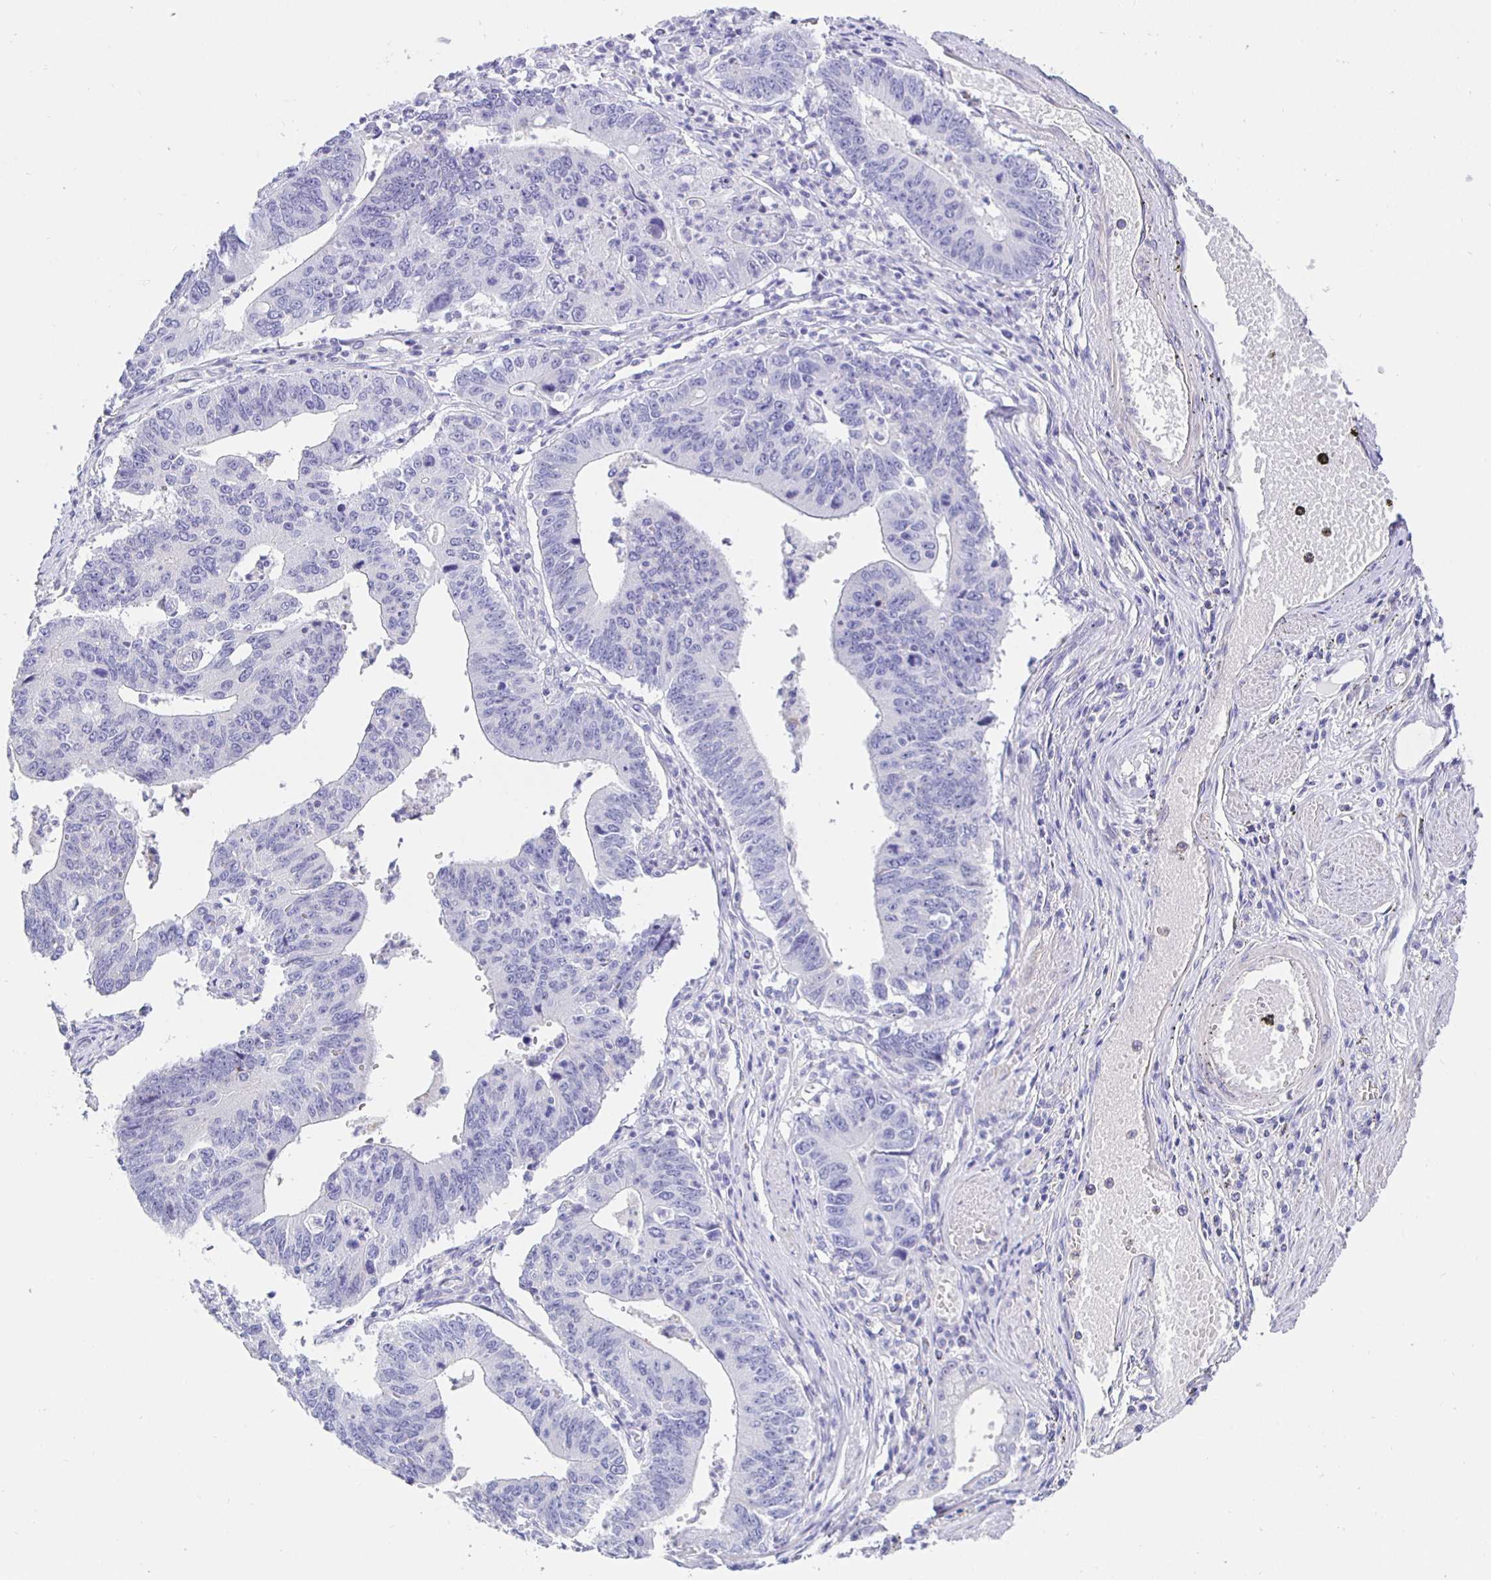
{"staining": {"intensity": "negative", "quantity": "none", "location": "none"}, "tissue": "stomach cancer", "cell_type": "Tumor cells", "image_type": "cancer", "snomed": [{"axis": "morphology", "description": "Adenocarcinoma, NOS"}, {"axis": "topography", "description": "Stomach"}], "caption": "Protein analysis of stomach cancer (adenocarcinoma) reveals no significant expression in tumor cells.", "gene": "HSPA4L", "patient": {"sex": "male", "age": 59}}